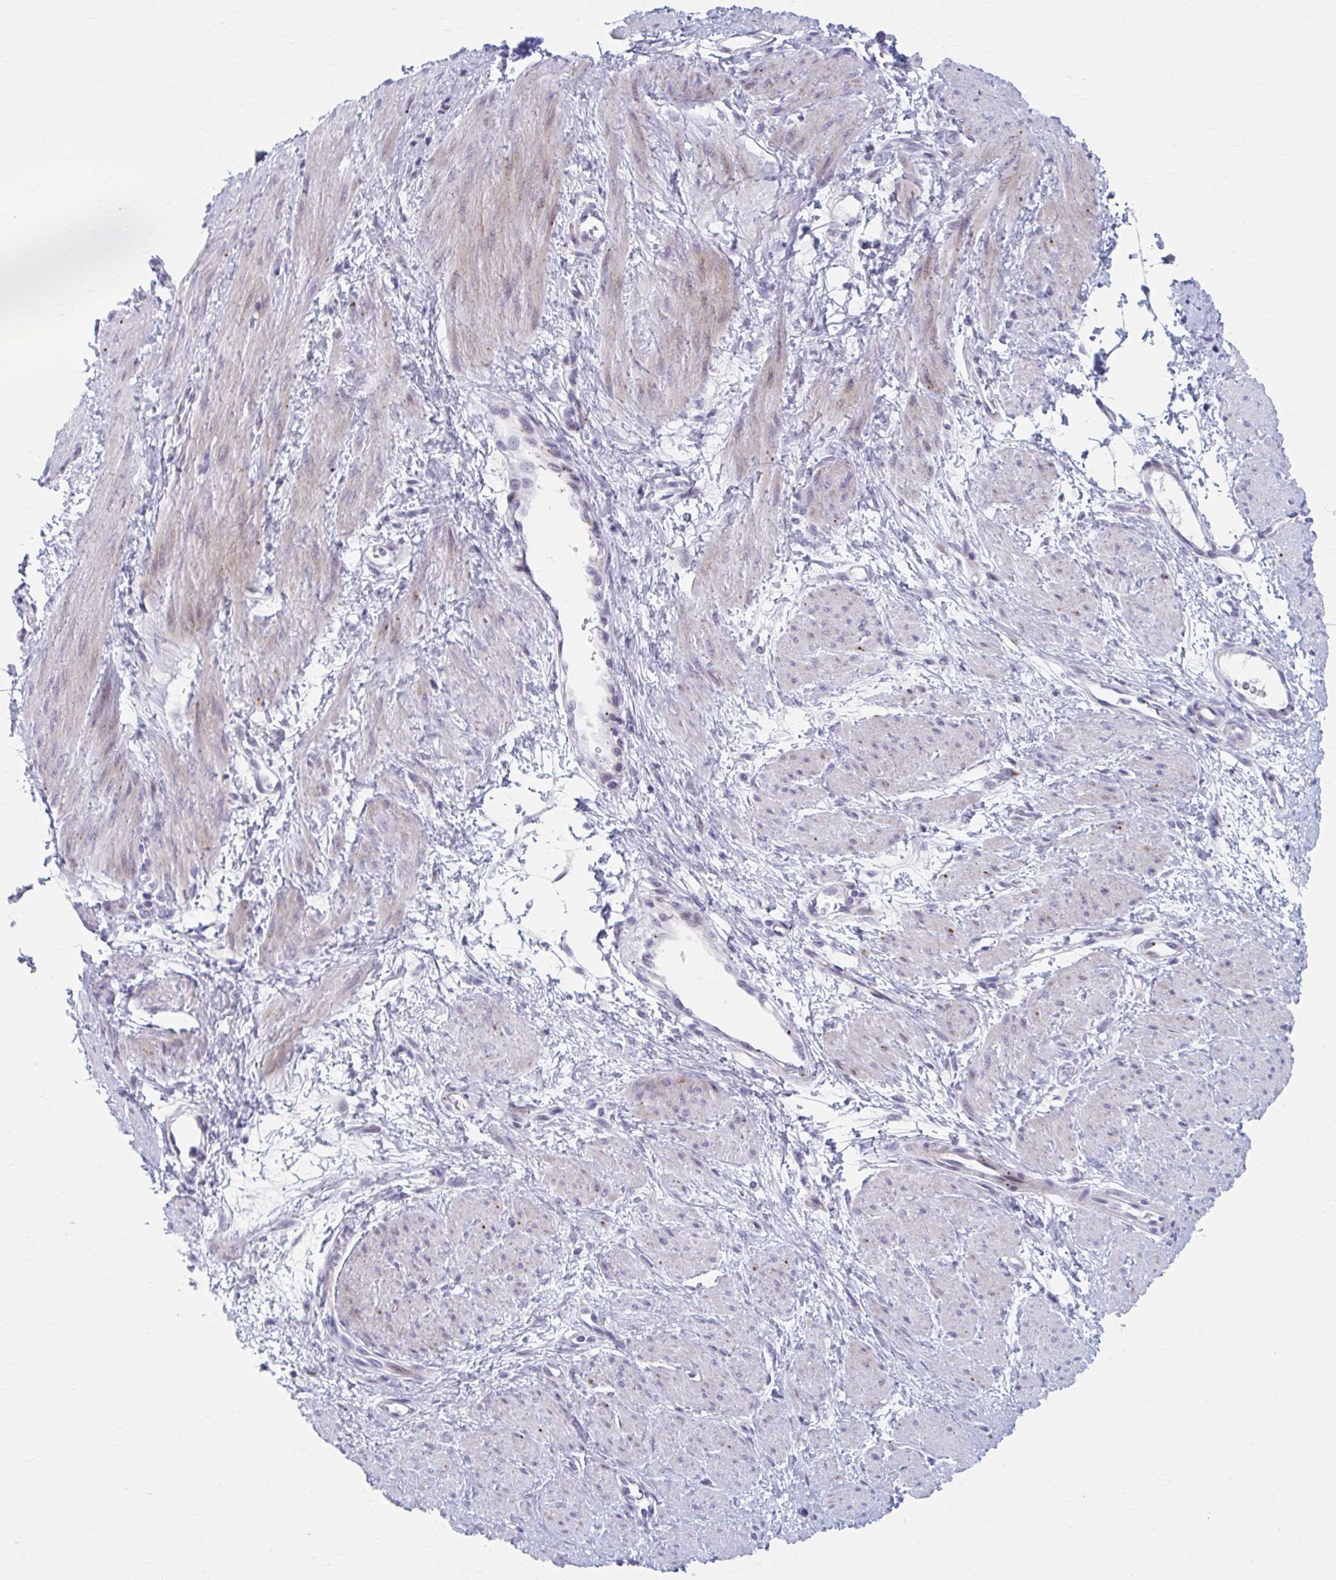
{"staining": {"intensity": "weak", "quantity": "<25%", "location": "cytoplasmic/membranous"}, "tissue": "smooth muscle", "cell_type": "Smooth muscle cells", "image_type": "normal", "snomed": [{"axis": "morphology", "description": "Normal tissue, NOS"}, {"axis": "topography", "description": "Smooth muscle"}, {"axis": "topography", "description": "Uterus"}], "caption": "IHC micrograph of unremarkable human smooth muscle stained for a protein (brown), which shows no positivity in smooth muscle cells. (Brightfield microscopy of DAB (3,3'-diaminobenzidine) immunohistochemistry at high magnification).", "gene": "OLFM2", "patient": {"sex": "female", "age": 39}}